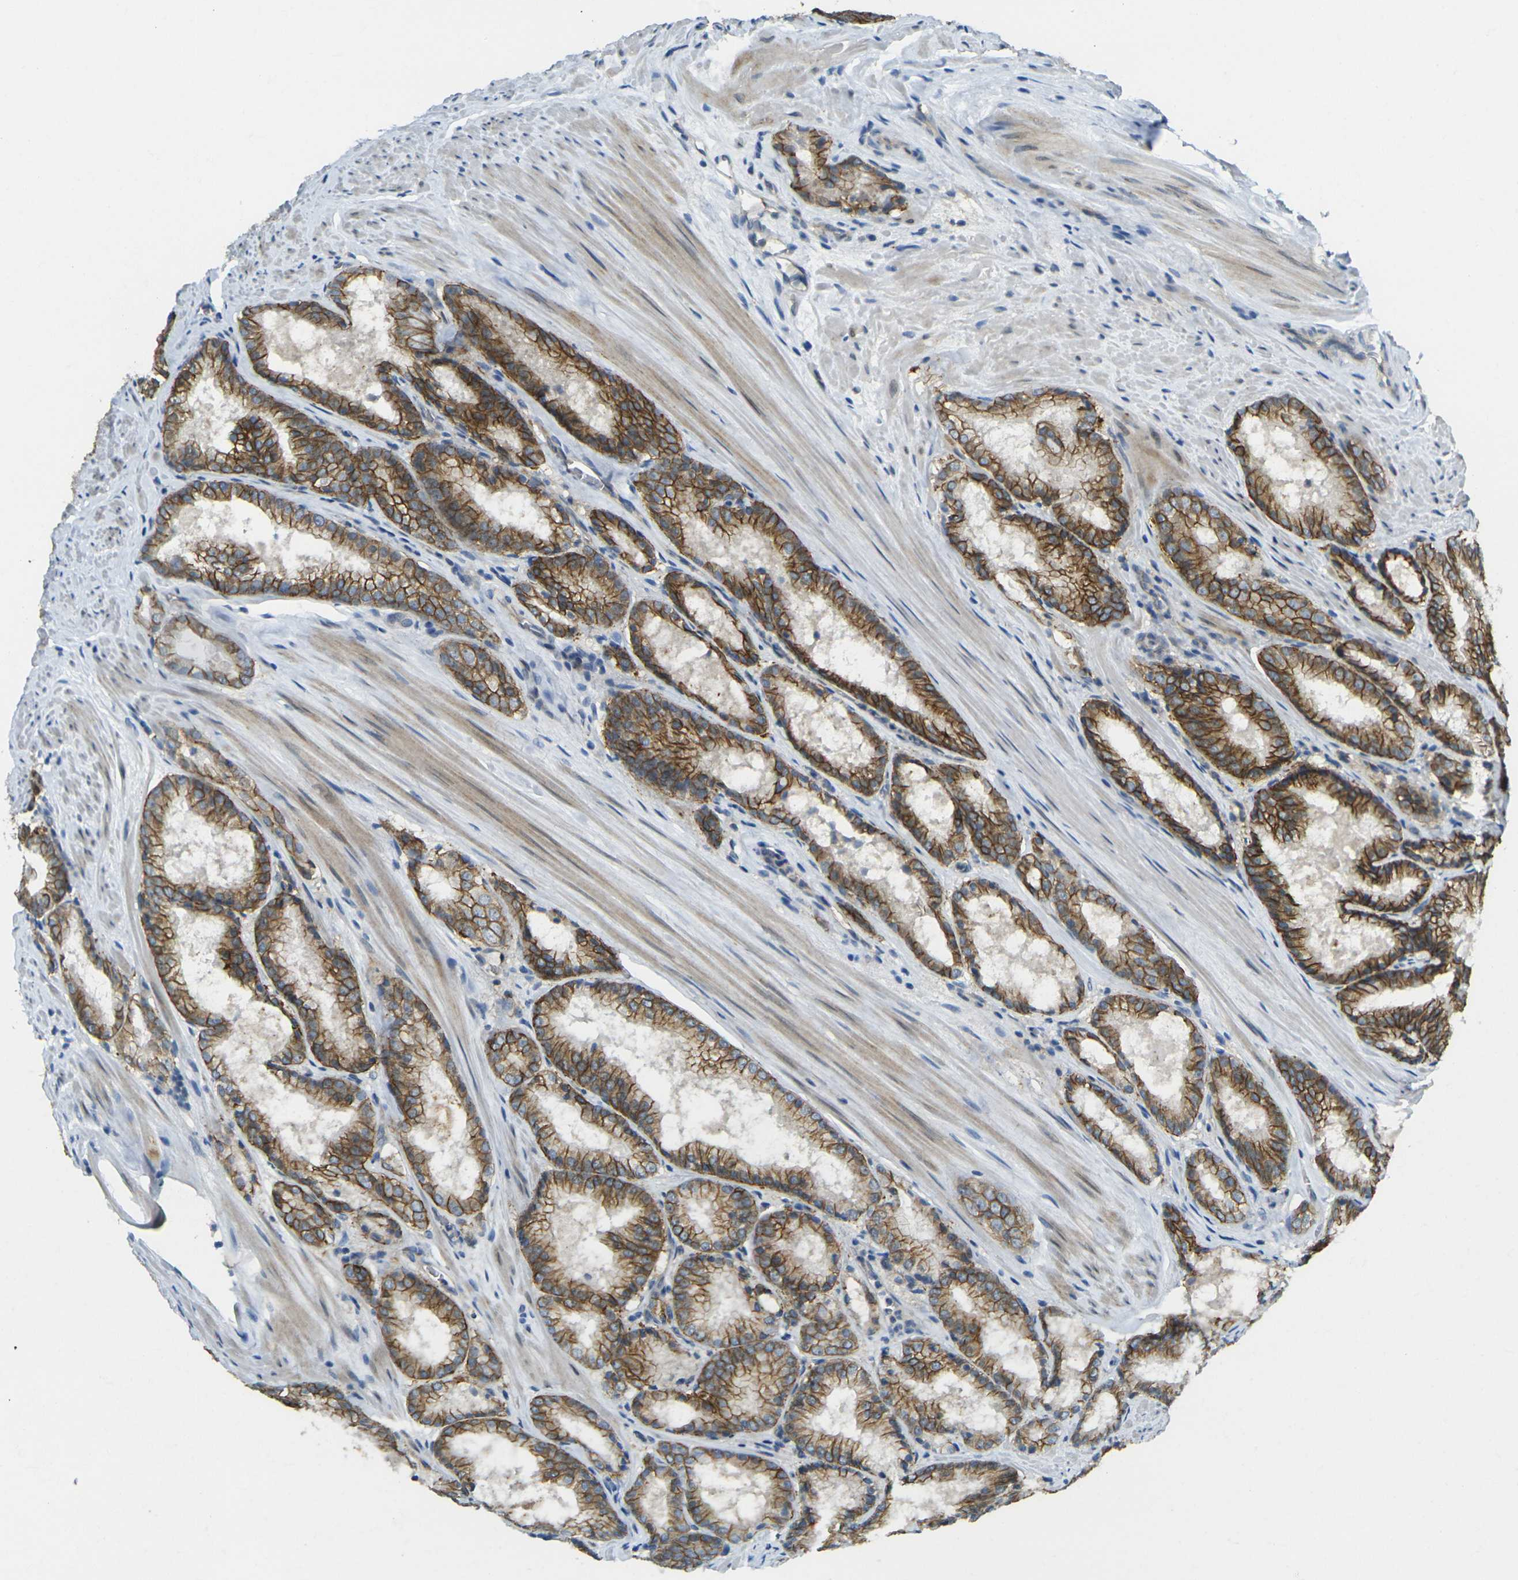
{"staining": {"intensity": "moderate", "quantity": ">75%", "location": "cytoplasmic/membranous"}, "tissue": "prostate cancer", "cell_type": "Tumor cells", "image_type": "cancer", "snomed": [{"axis": "morphology", "description": "Adenocarcinoma, Low grade"}, {"axis": "topography", "description": "Prostate"}], "caption": "Low-grade adenocarcinoma (prostate) tissue reveals moderate cytoplasmic/membranous expression in approximately >75% of tumor cells The staining was performed using DAB, with brown indicating positive protein expression. Nuclei are stained blue with hematoxylin.", "gene": "RHBDD1", "patient": {"sex": "male", "age": 64}}